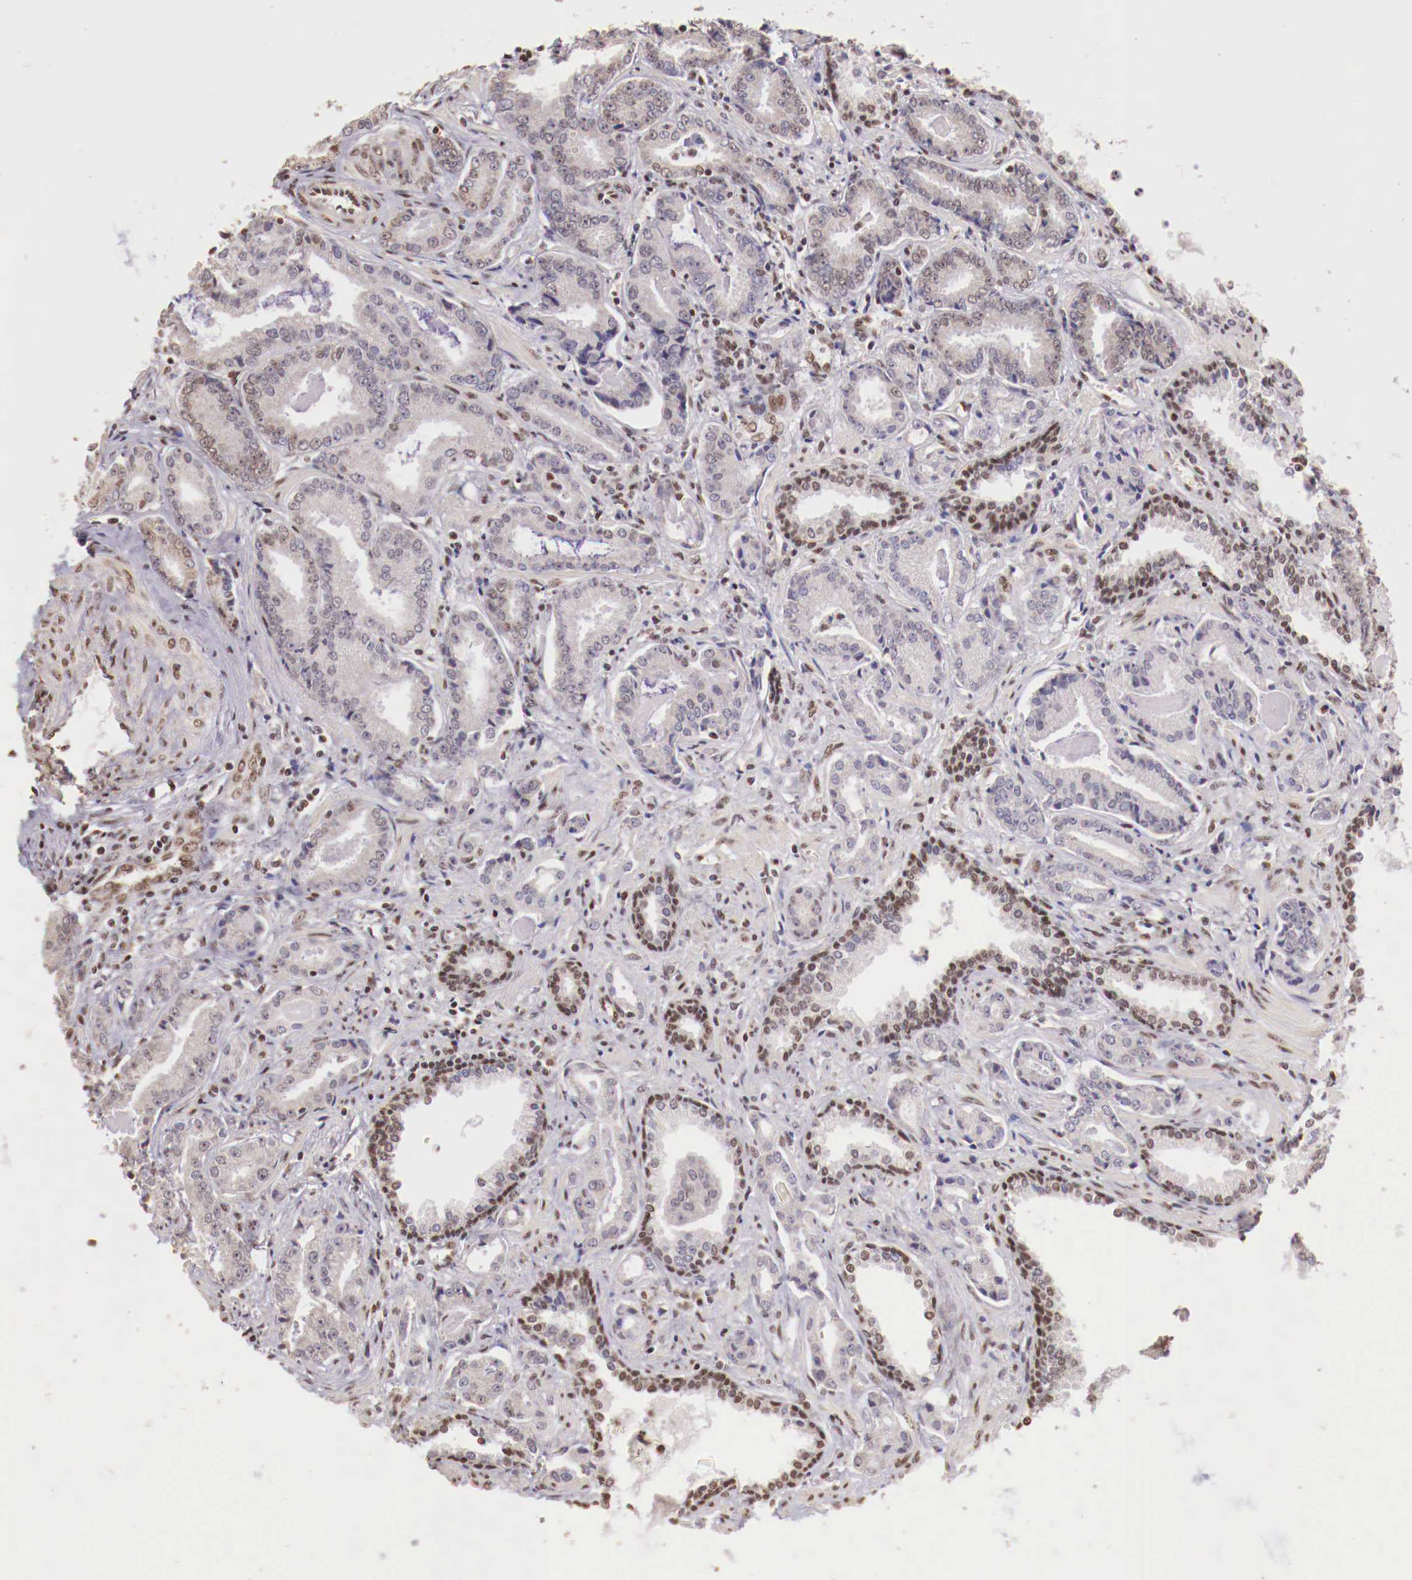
{"staining": {"intensity": "weak", "quantity": "<25%", "location": "nuclear"}, "tissue": "prostate cancer", "cell_type": "Tumor cells", "image_type": "cancer", "snomed": [{"axis": "morphology", "description": "Adenocarcinoma, Low grade"}, {"axis": "topography", "description": "Prostate"}], "caption": "The photomicrograph reveals no significant expression in tumor cells of prostate cancer. (DAB (3,3'-diaminobenzidine) IHC visualized using brightfield microscopy, high magnification).", "gene": "SP1", "patient": {"sex": "male", "age": 65}}